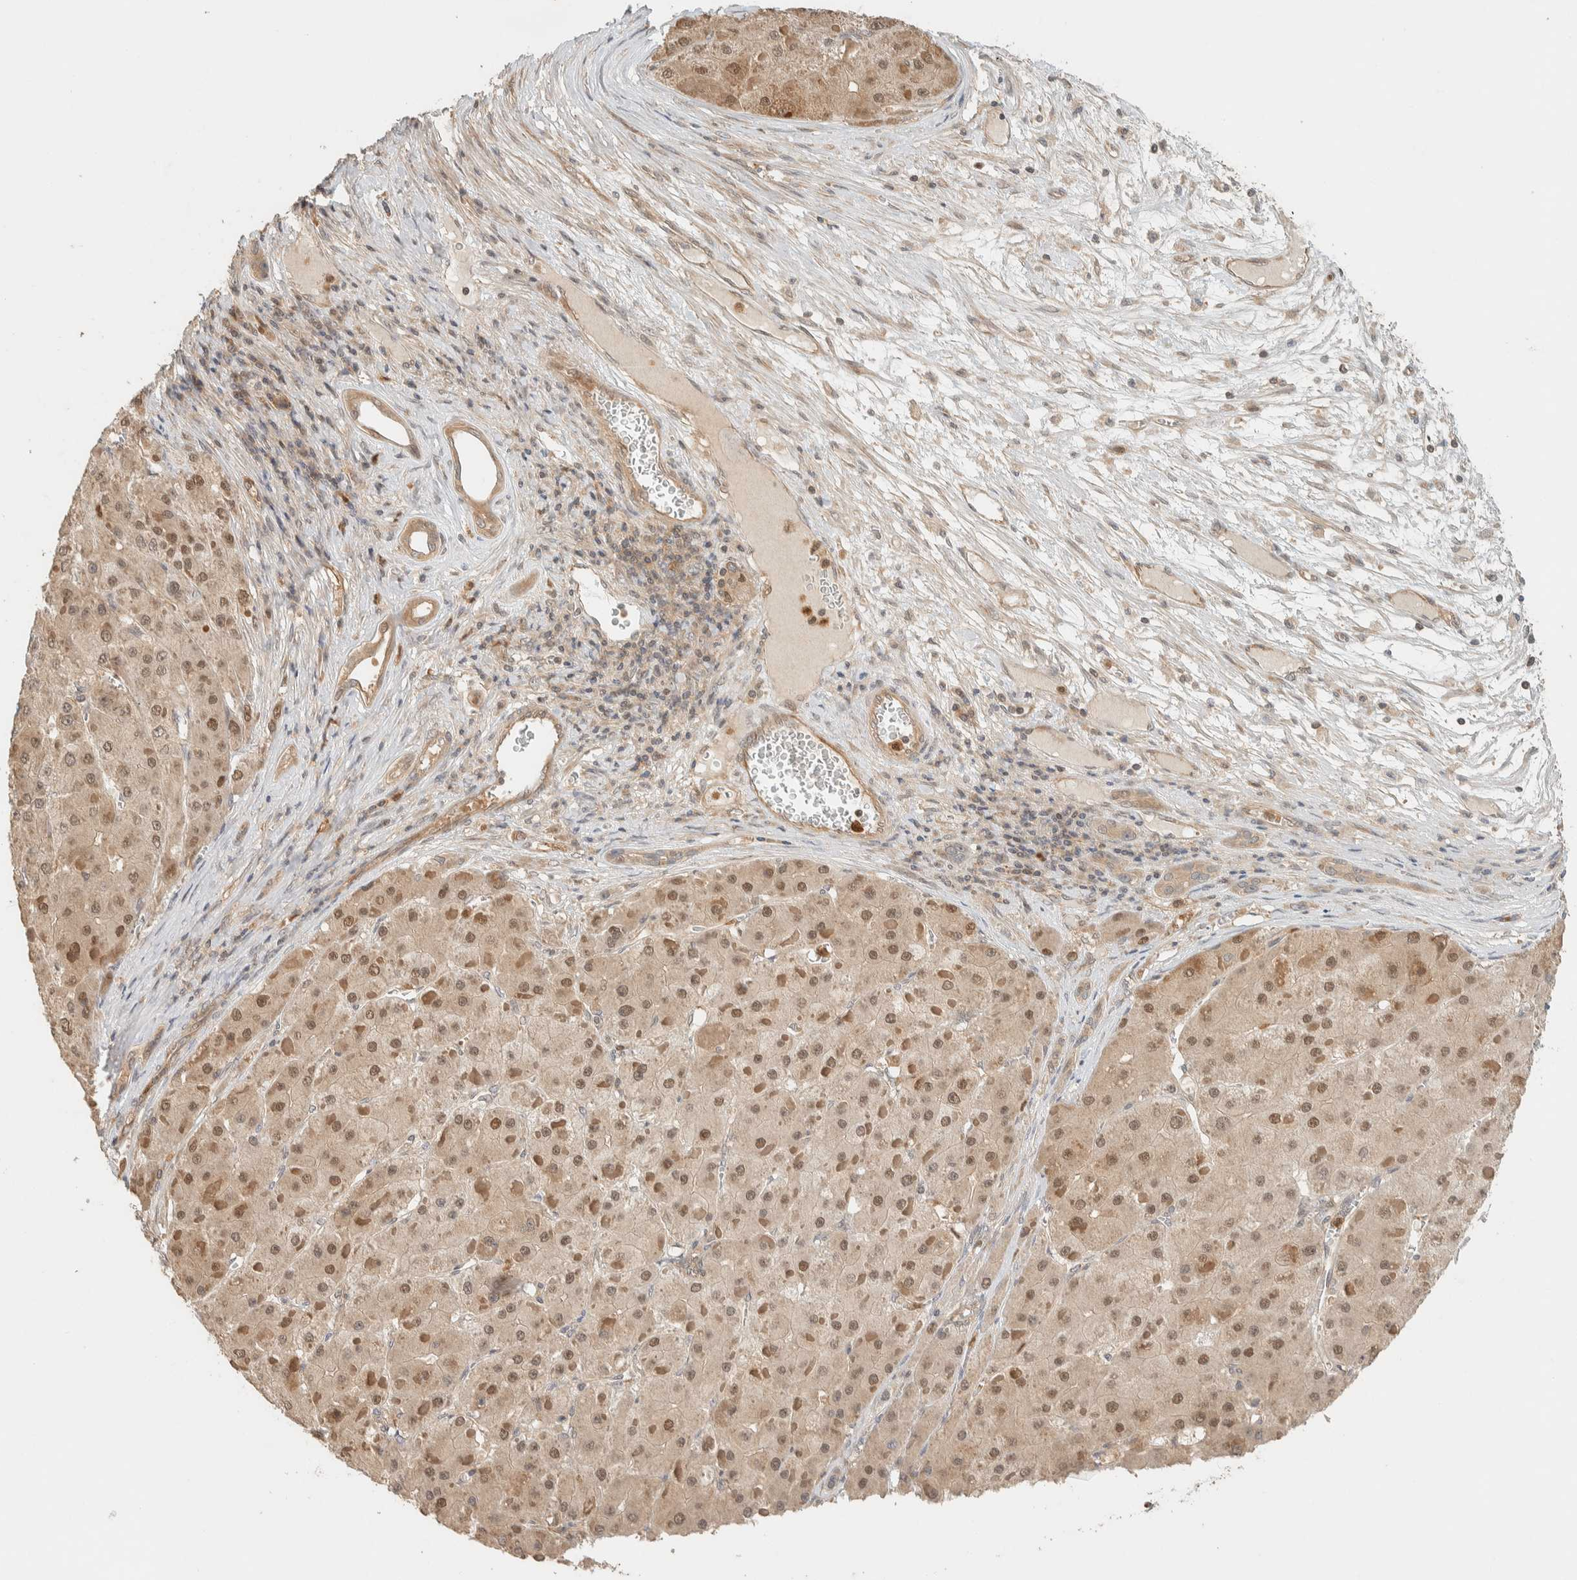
{"staining": {"intensity": "moderate", "quantity": ">75%", "location": "cytoplasmic/membranous,nuclear"}, "tissue": "liver cancer", "cell_type": "Tumor cells", "image_type": "cancer", "snomed": [{"axis": "morphology", "description": "Carcinoma, Hepatocellular, NOS"}, {"axis": "topography", "description": "Liver"}], "caption": "Human liver hepatocellular carcinoma stained with a protein marker shows moderate staining in tumor cells.", "gene": "ADSS2", "patient": {"sex": "female", "age": 73}}